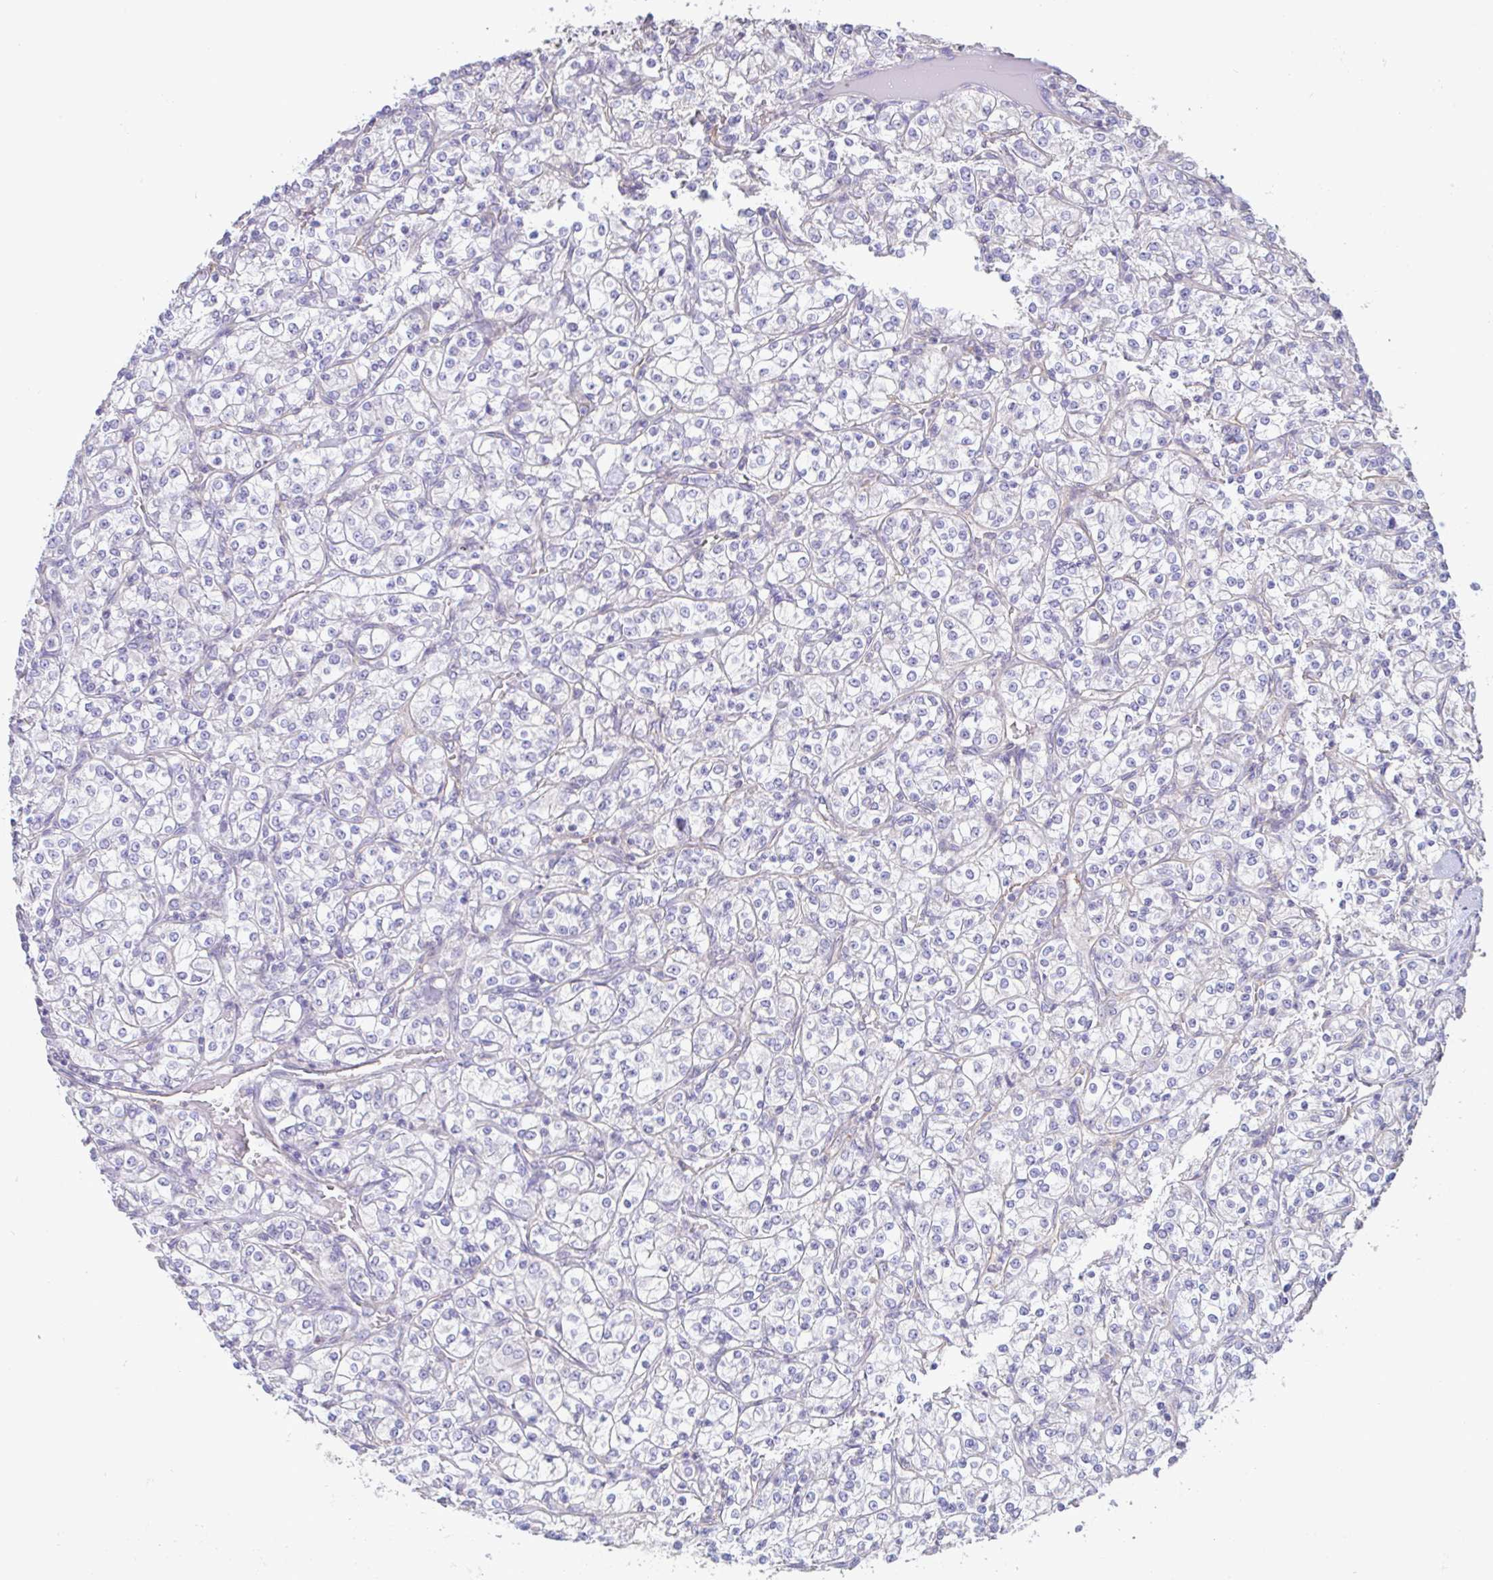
{"staining": {"intensity": "negative", "quantity": "none", "location": "none"}, "tissue": "renal cancer", "cell_type": "Tumor cells", "image_type": "cancer", "snomed": [{"axis": "morphology", "description": "Adenocarcinoma, NOS"}, {"axis": "topography", "description": "Kidney"}], "caption": "Immunohistochemical staining of human renal cancer exhibits no significant staining in tumor cells.", "gene": "PLCD4", "patient": {"sex": "male", "age": 77}}